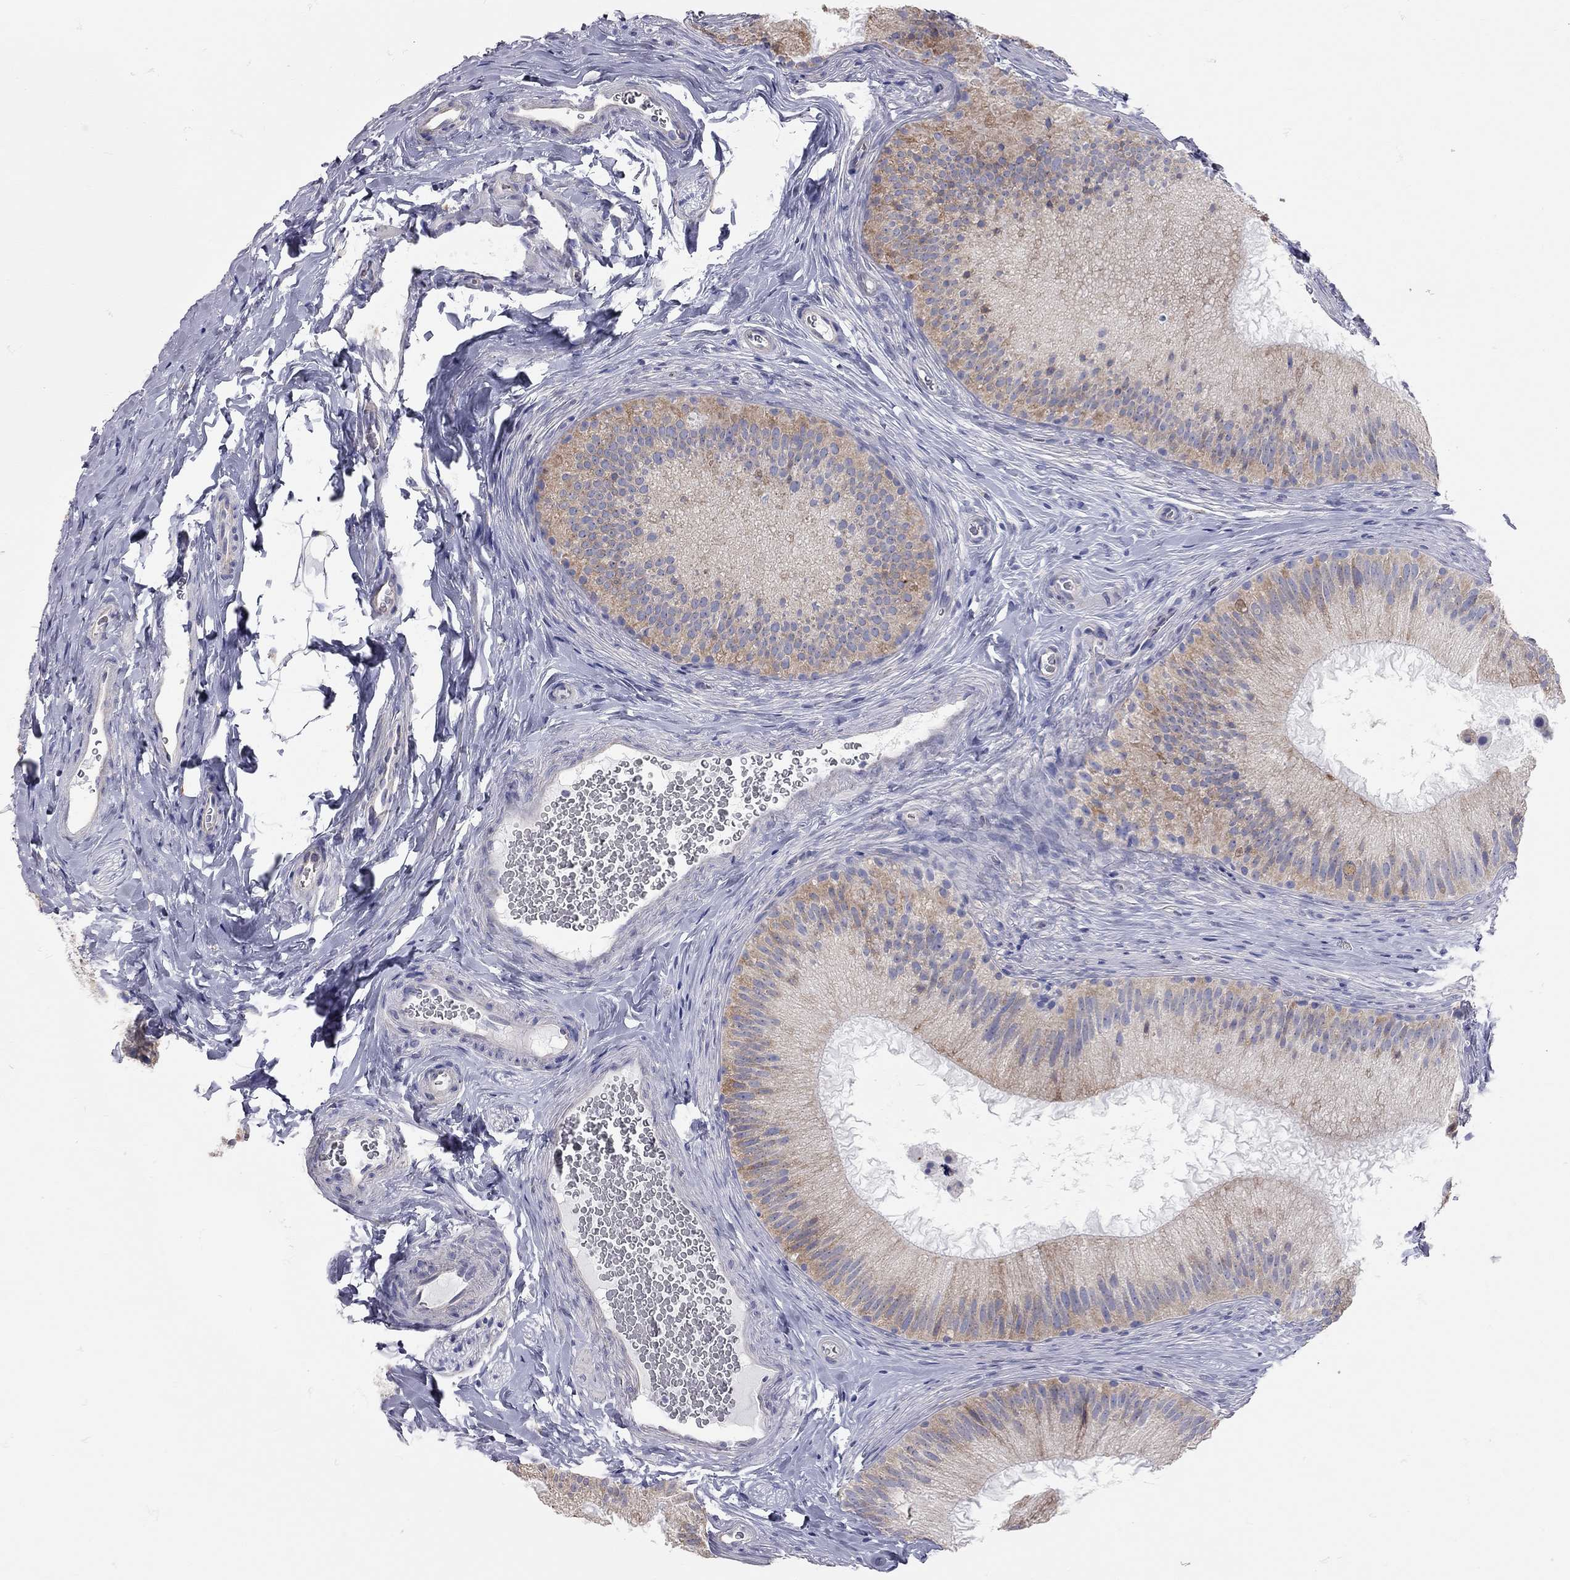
{"staining": {"intensity": "moderate", "quantity": "<25%", "location": "cytoplasmic/membranous"}, "tissue": "epididymis", "cell_type": "Glandular cells", "image_type": "normal", "snomed": [{"axis": "morphology", "description": "Normal tissue, NOS"}, {"axis": "topography", "description": "Epididymis"}], "caption": "DAB (3,3'-diaminobenzidine) immunohistochemical staining of normal human epididymis reveals moderate cytoplasmic/membranous protein staining in about <25% of glandular cells.", "gene": "XAGE2", "patient": {"sex": "male", "age": 32}}